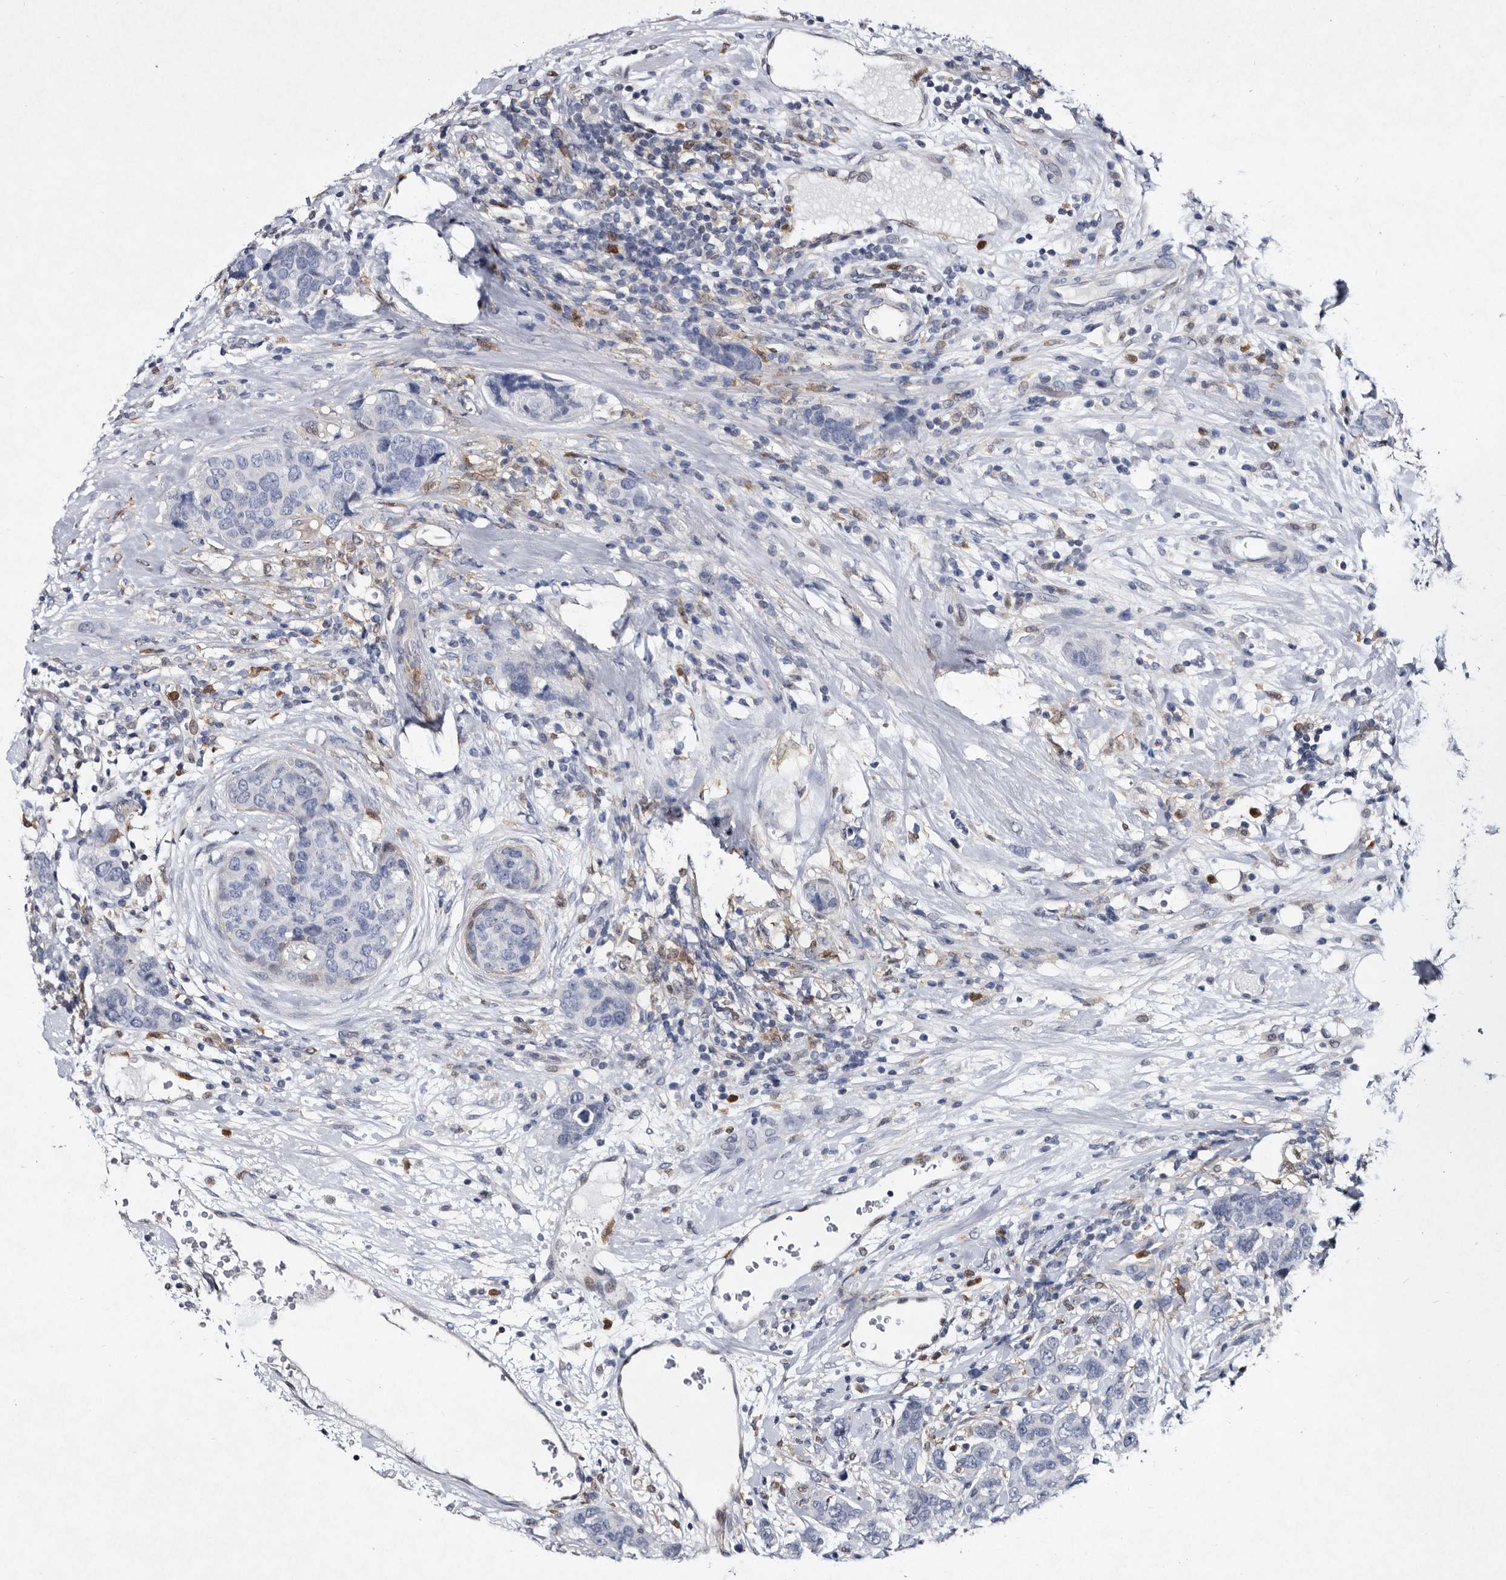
{"staining": {"intensity": "negative", "quantity": "none", "location": "none"}, "tissue": "breast cancer", "cell_type": "Tumor cells", "image_type": "cancer", "snomed": [{"axis": "morphology", "description": "Lobular carcinoma"}, {"axis": "topography", "description": "Breast"}], "caption": "This is a histopathology image of immunohistochemistry (IHC) staining of breast cancer, which shows no staining in tumor cells.", "gene": "SERPINB8", "patient": {"sex": "female", "age": 59}}